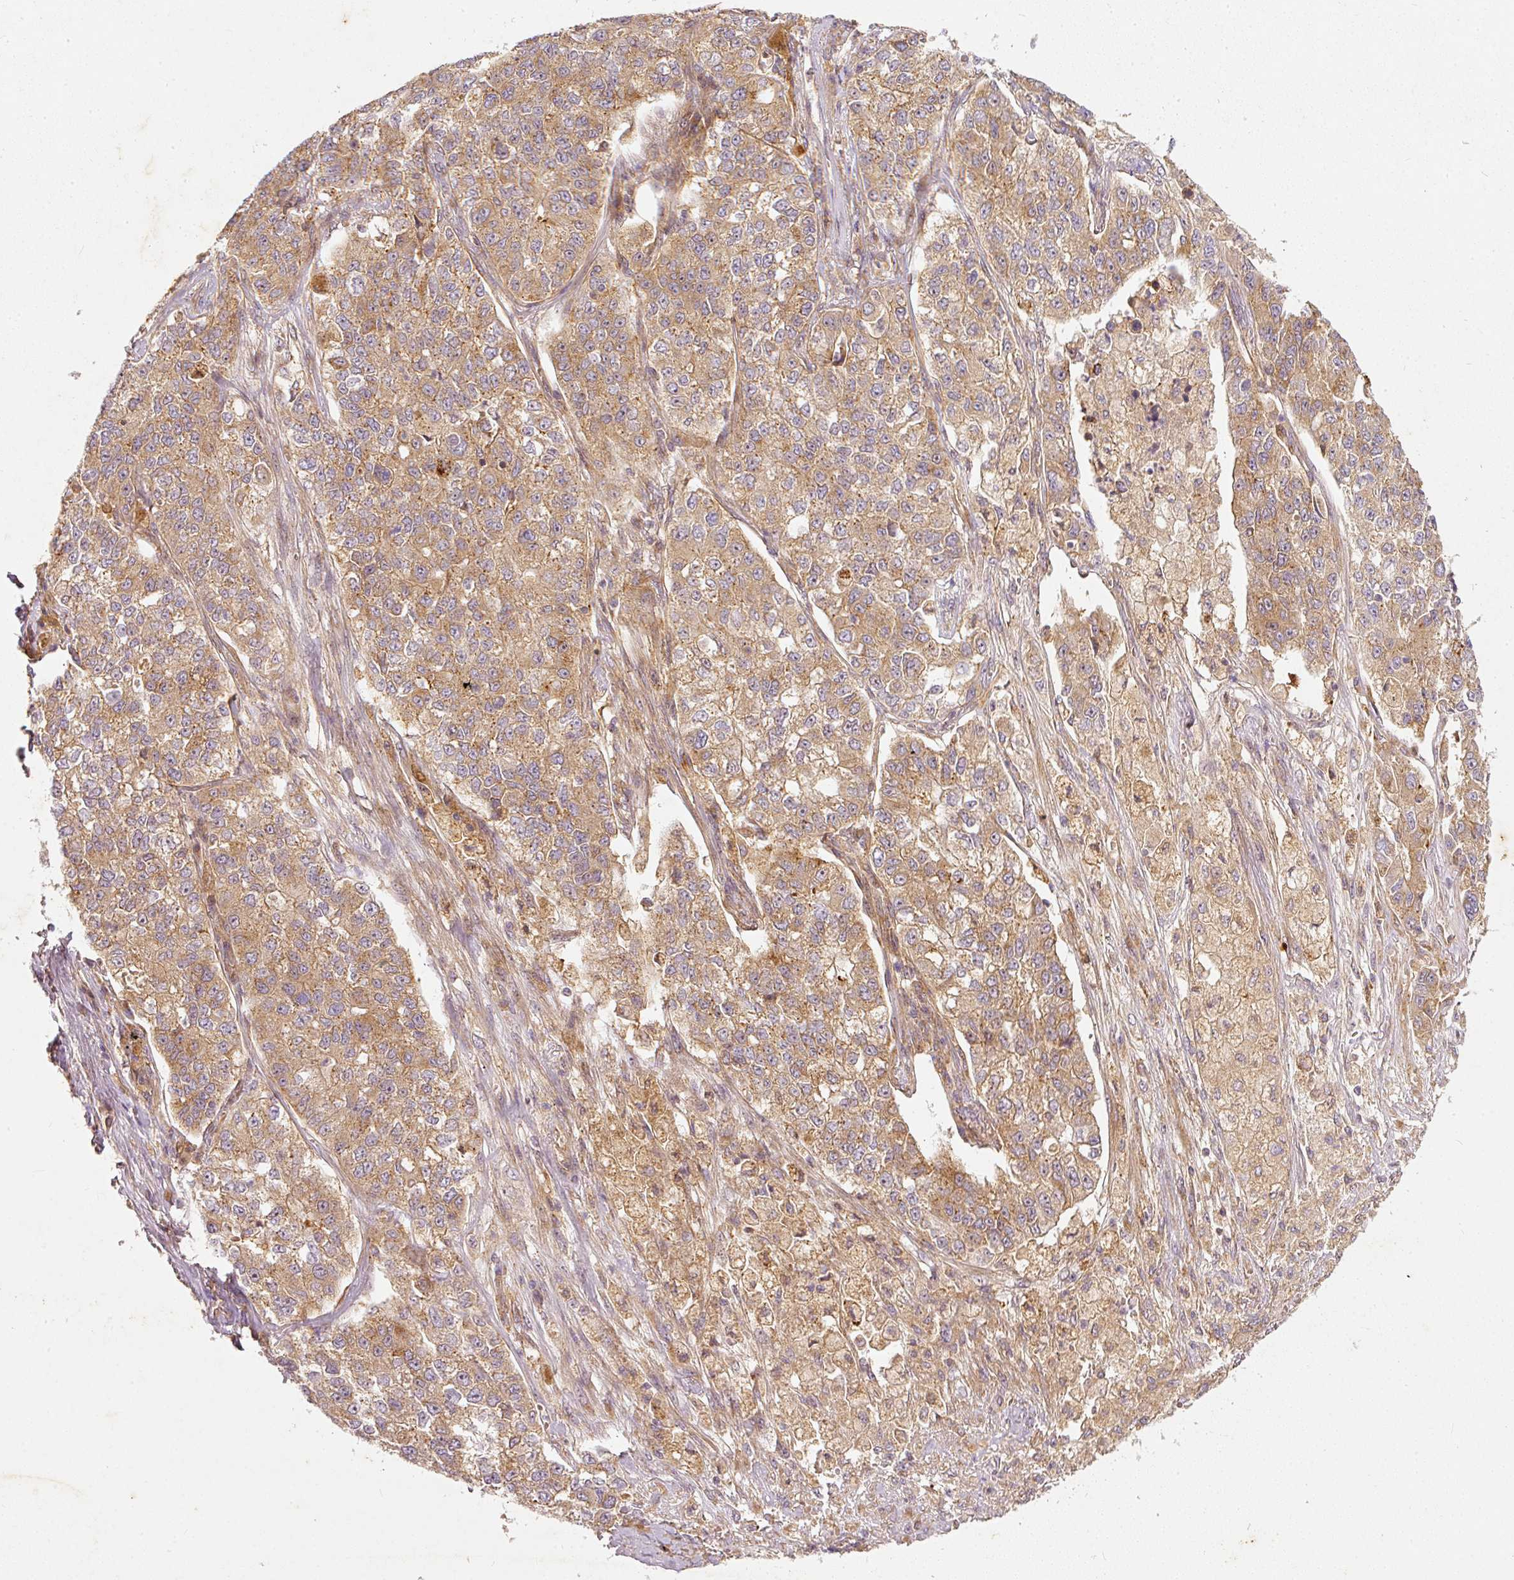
{"staining": {"intensity": "moderate", "quantity": ">75%", "location": "cytoplasmic/membranous"}, "tissue": "lung cancer", "cell_type": "Tumor cells", "image_type": "cancer", "snomed": [{"axis": "morphology", "description": "Adenocarcinoma, NOS"}, {"axis": "topography", "description": "Lung"}], "caption": "Tumor cells display moderate cytoplasmic/membranous positivity in approximately >75% of cells in lung adenocarcinoma.", "gene": "ZNF580", "patient": {"sex": "male", "age": 49}}